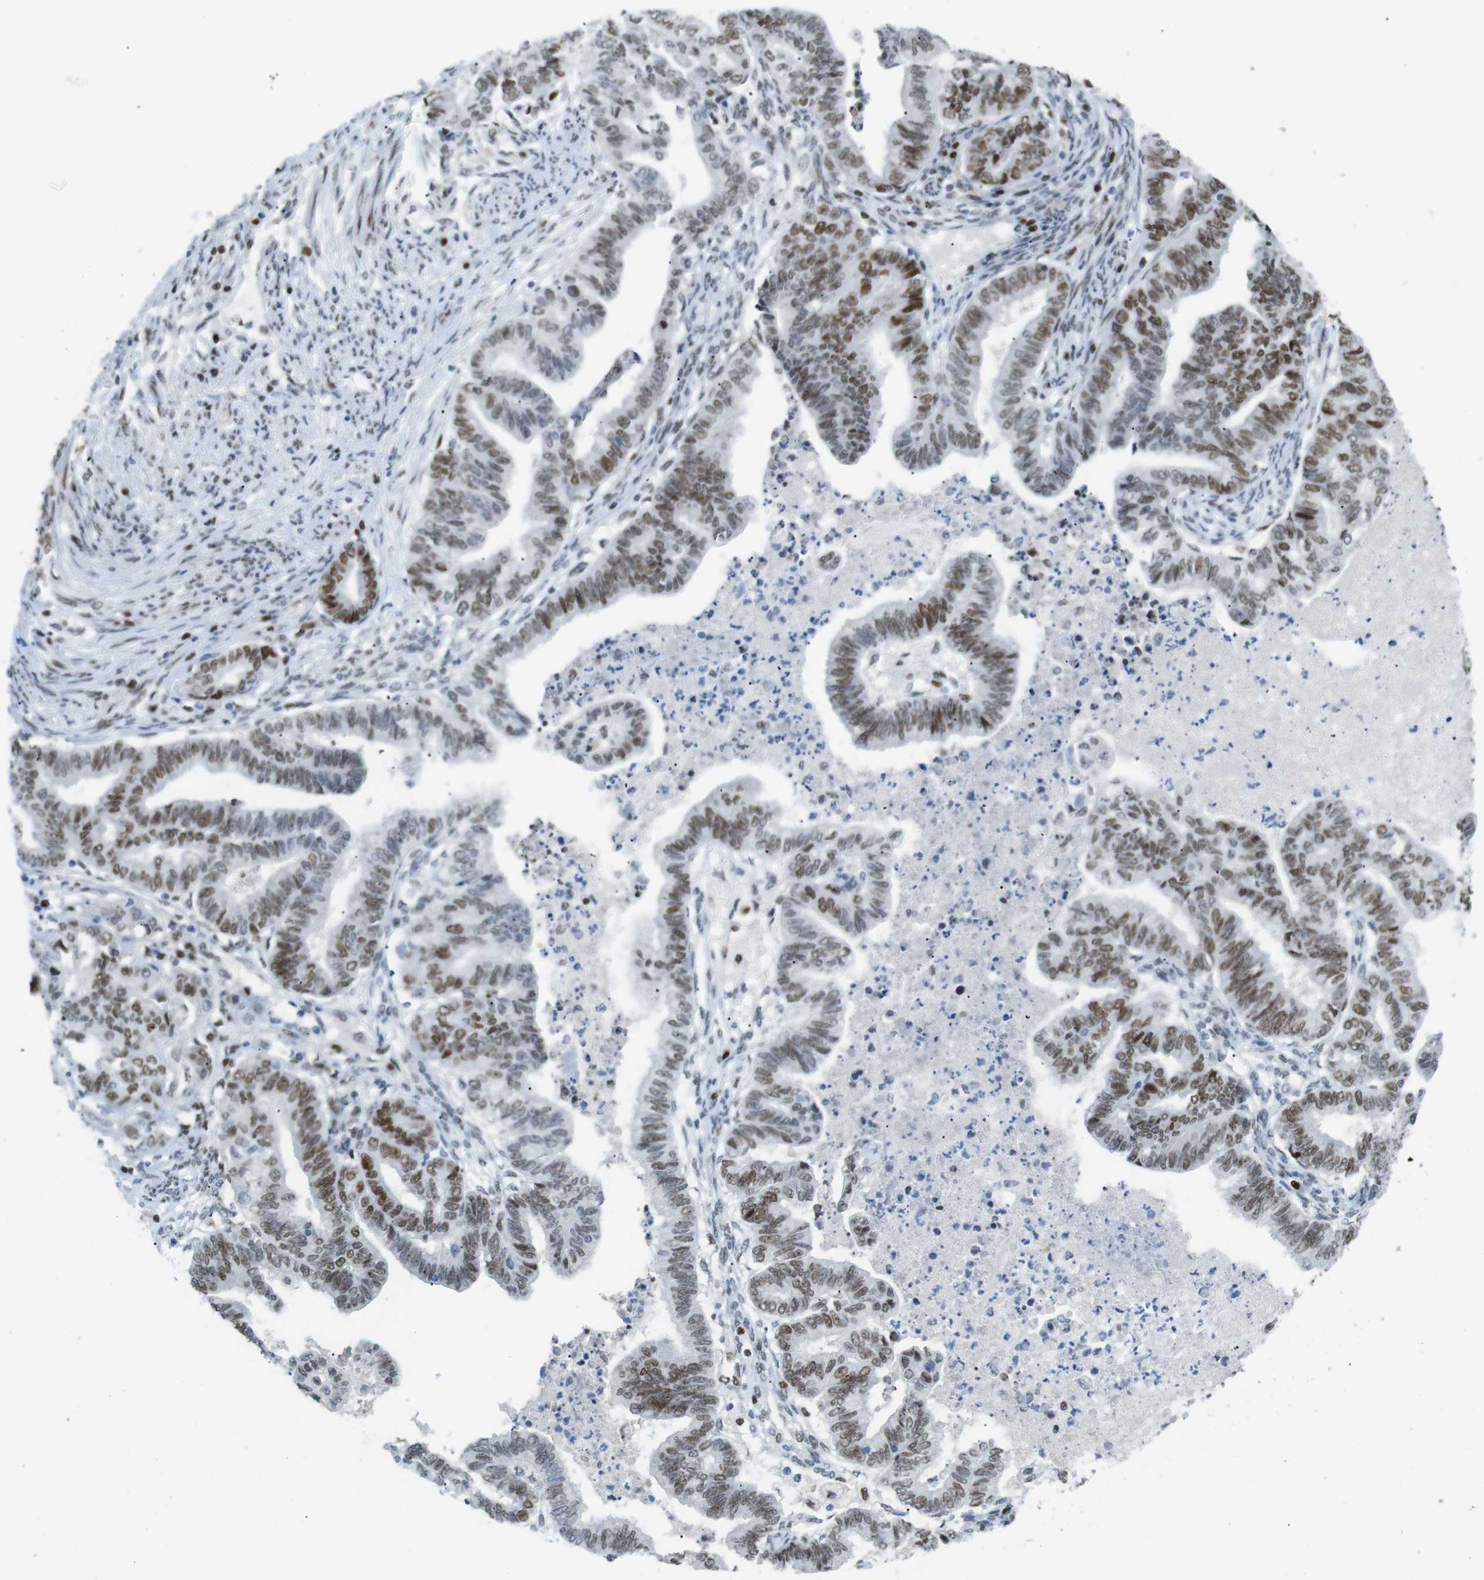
{"staining": {"intensity": "moderate", "quantity": "25%-75%", "location": "nuclear"}, "tissue": "endometrial cancer", "cell_type": "Tumor cells", "image_type": "cancer", "snomed": [{"axis": "morphology", "description": "Adenocarcinoma, NOS"}, {"axis": "topography", "description": "Endometrium"}], "caption": "IHC image of neoplastic tissue: human adenocarcinoma (endometrial) stained using immunohistochemistry (IHC) demonstrates medium levels of moderate protein expression localized specifically in the nuclear of tumor cells, appearing as a nuclear brown color.", "gene": "RIOX2", "patient": {"sex": "female", "age": 79}}